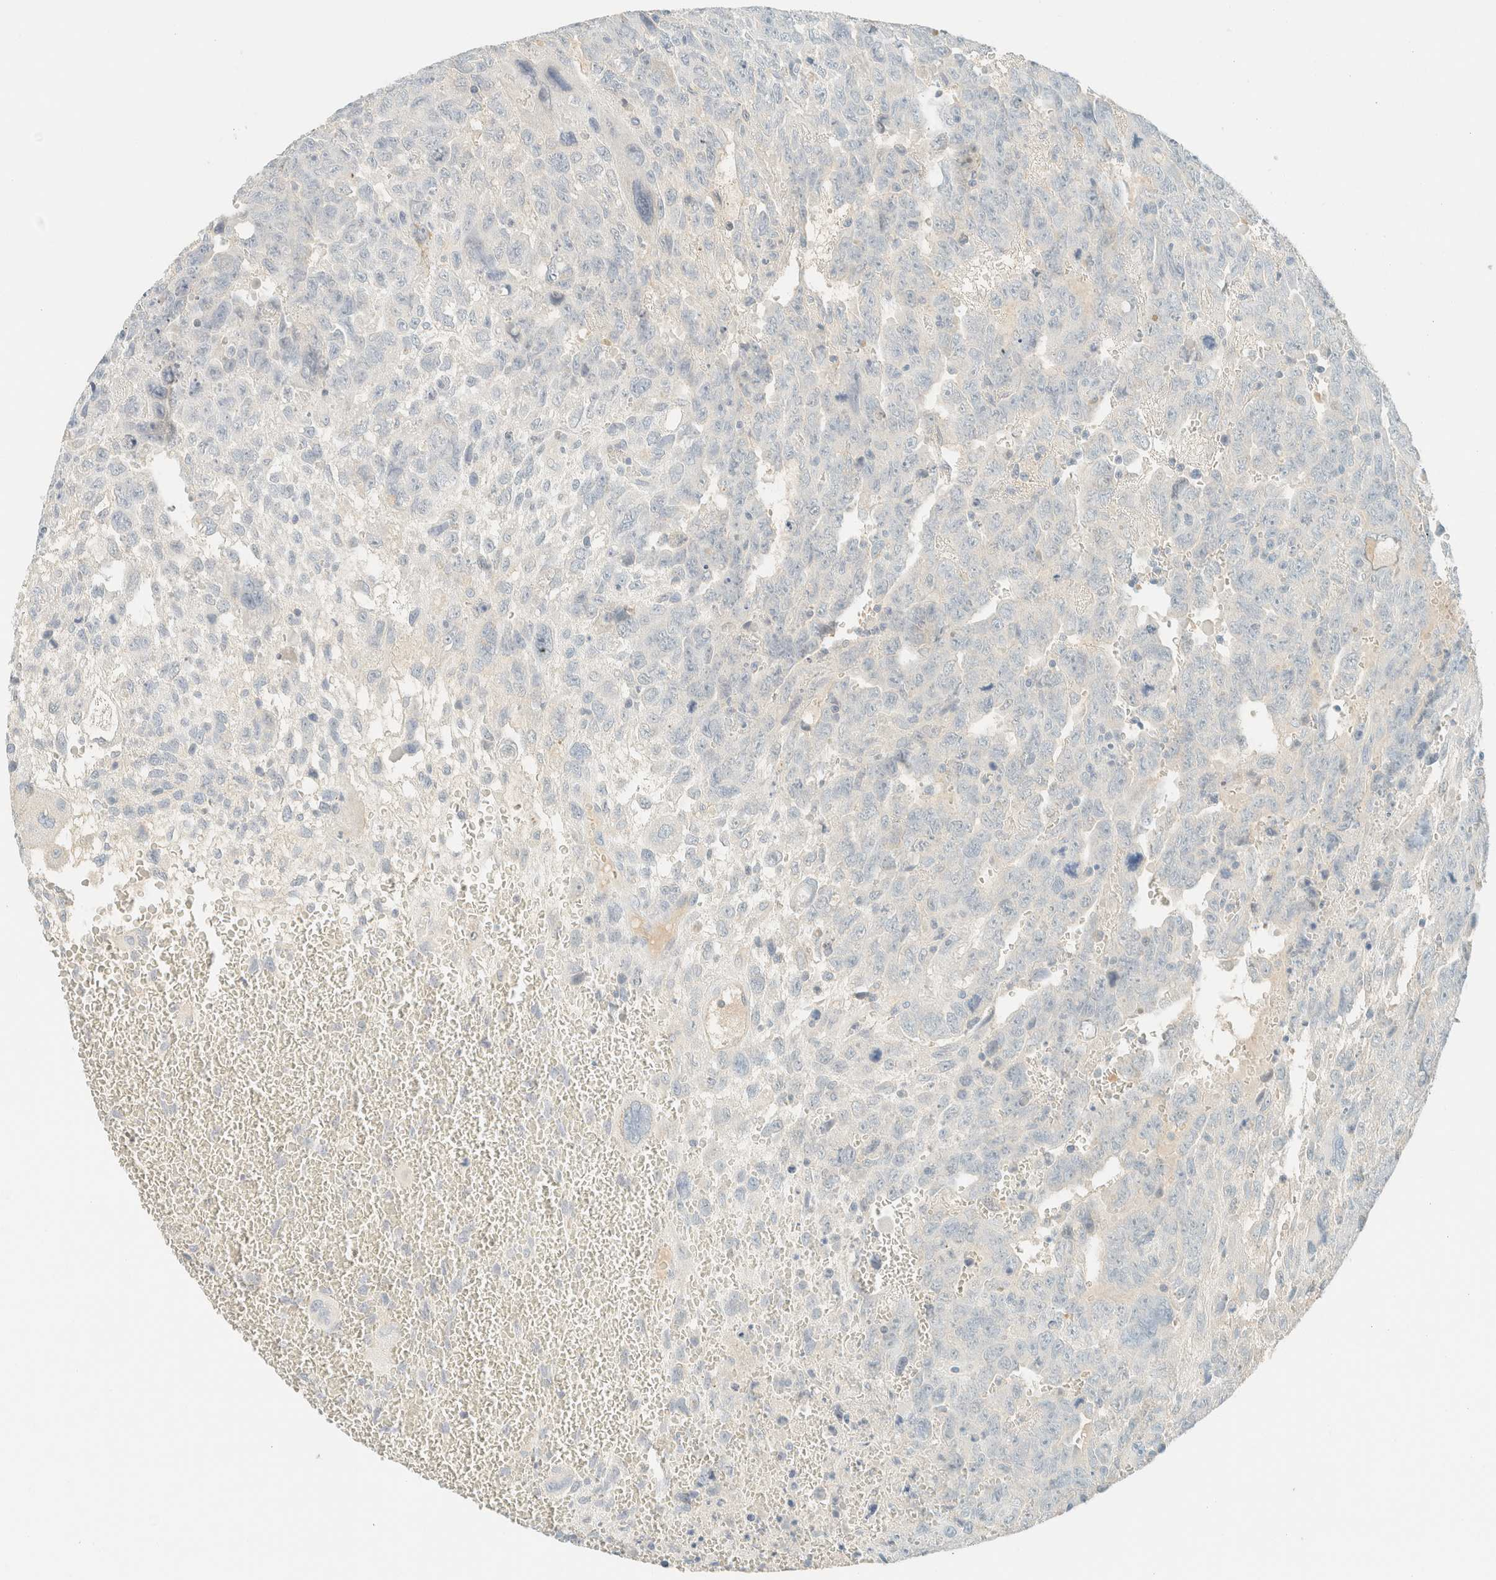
{"staining": {"intensity": "negative", "quantity": "none", "location": "none"}, "tissue": "testis cancer", "cell_type": "Tumor cells", "image_type": "cancer", "snomed": [{"axis": "morphology", "description": "Carcinoma, Embryonal, NOS"}, {"axis": "topography", "description": "Testis"}], "caption": "A high-resolution histopathology image shows immunohistochemistry staining of testis cancer (embryonal carcinoma), which exhibits no significant expression in tumor cells.", "gene": "GPA33", "patient": {"sex": "male", "age": 28}}